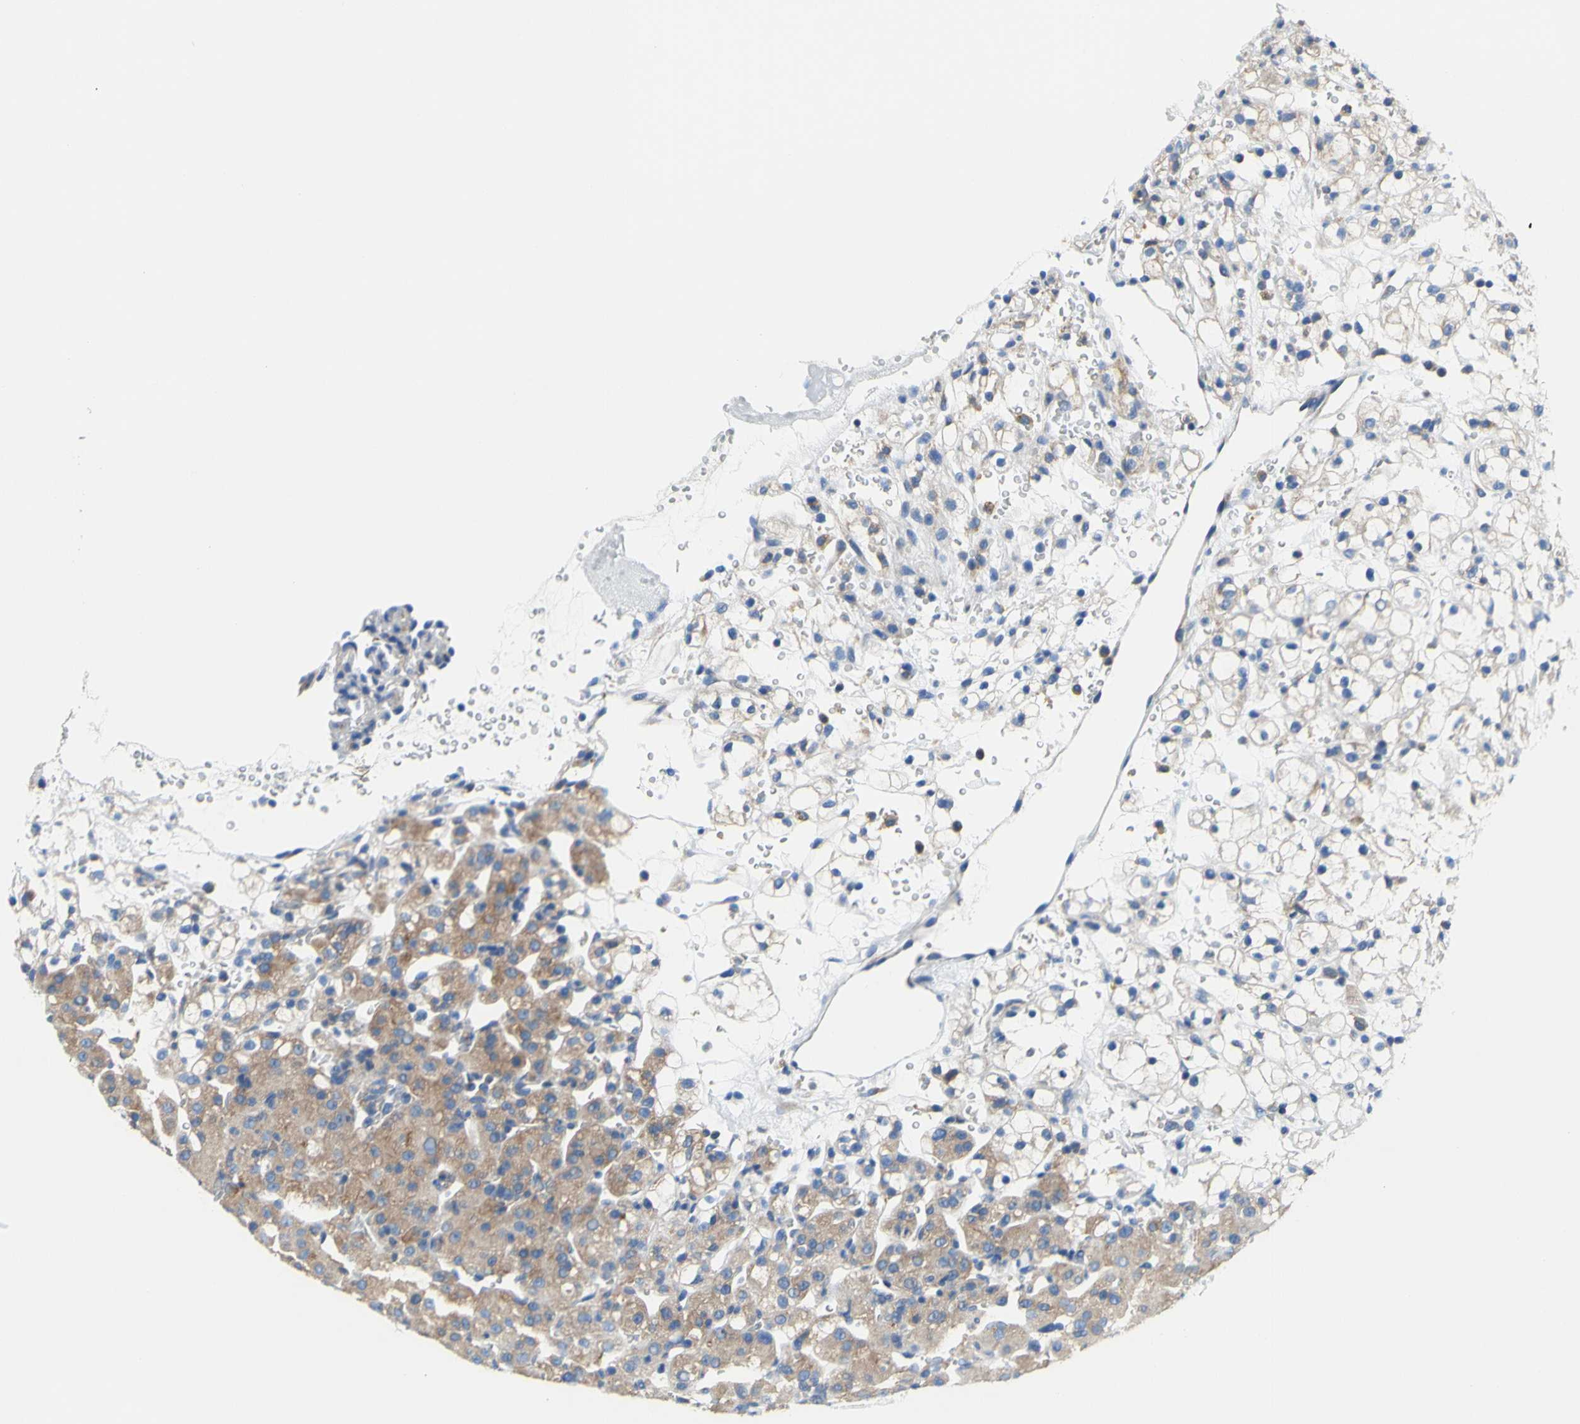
{"staining": {"intensity": "moderate", "quantity": "25%-75%", "location": "cytoplasmic/membranous"}, "tissue": "renal cancer", "cell_type": "Tumor cells", "image_type": "cancer", "snomed": [{"axis": "morphology", "description": "Adenocarcinoma, NOS"}, {"axis": "topography", "description": "Kidney"}], "caption": "Brown immunohistochemical staining in renal cancer reveals moderate cytoplasmic/membranous expression in about 25%-75% of tumor cells.", "gene": "RETREG2", "patient": {"sex": "male", "age": 61}}